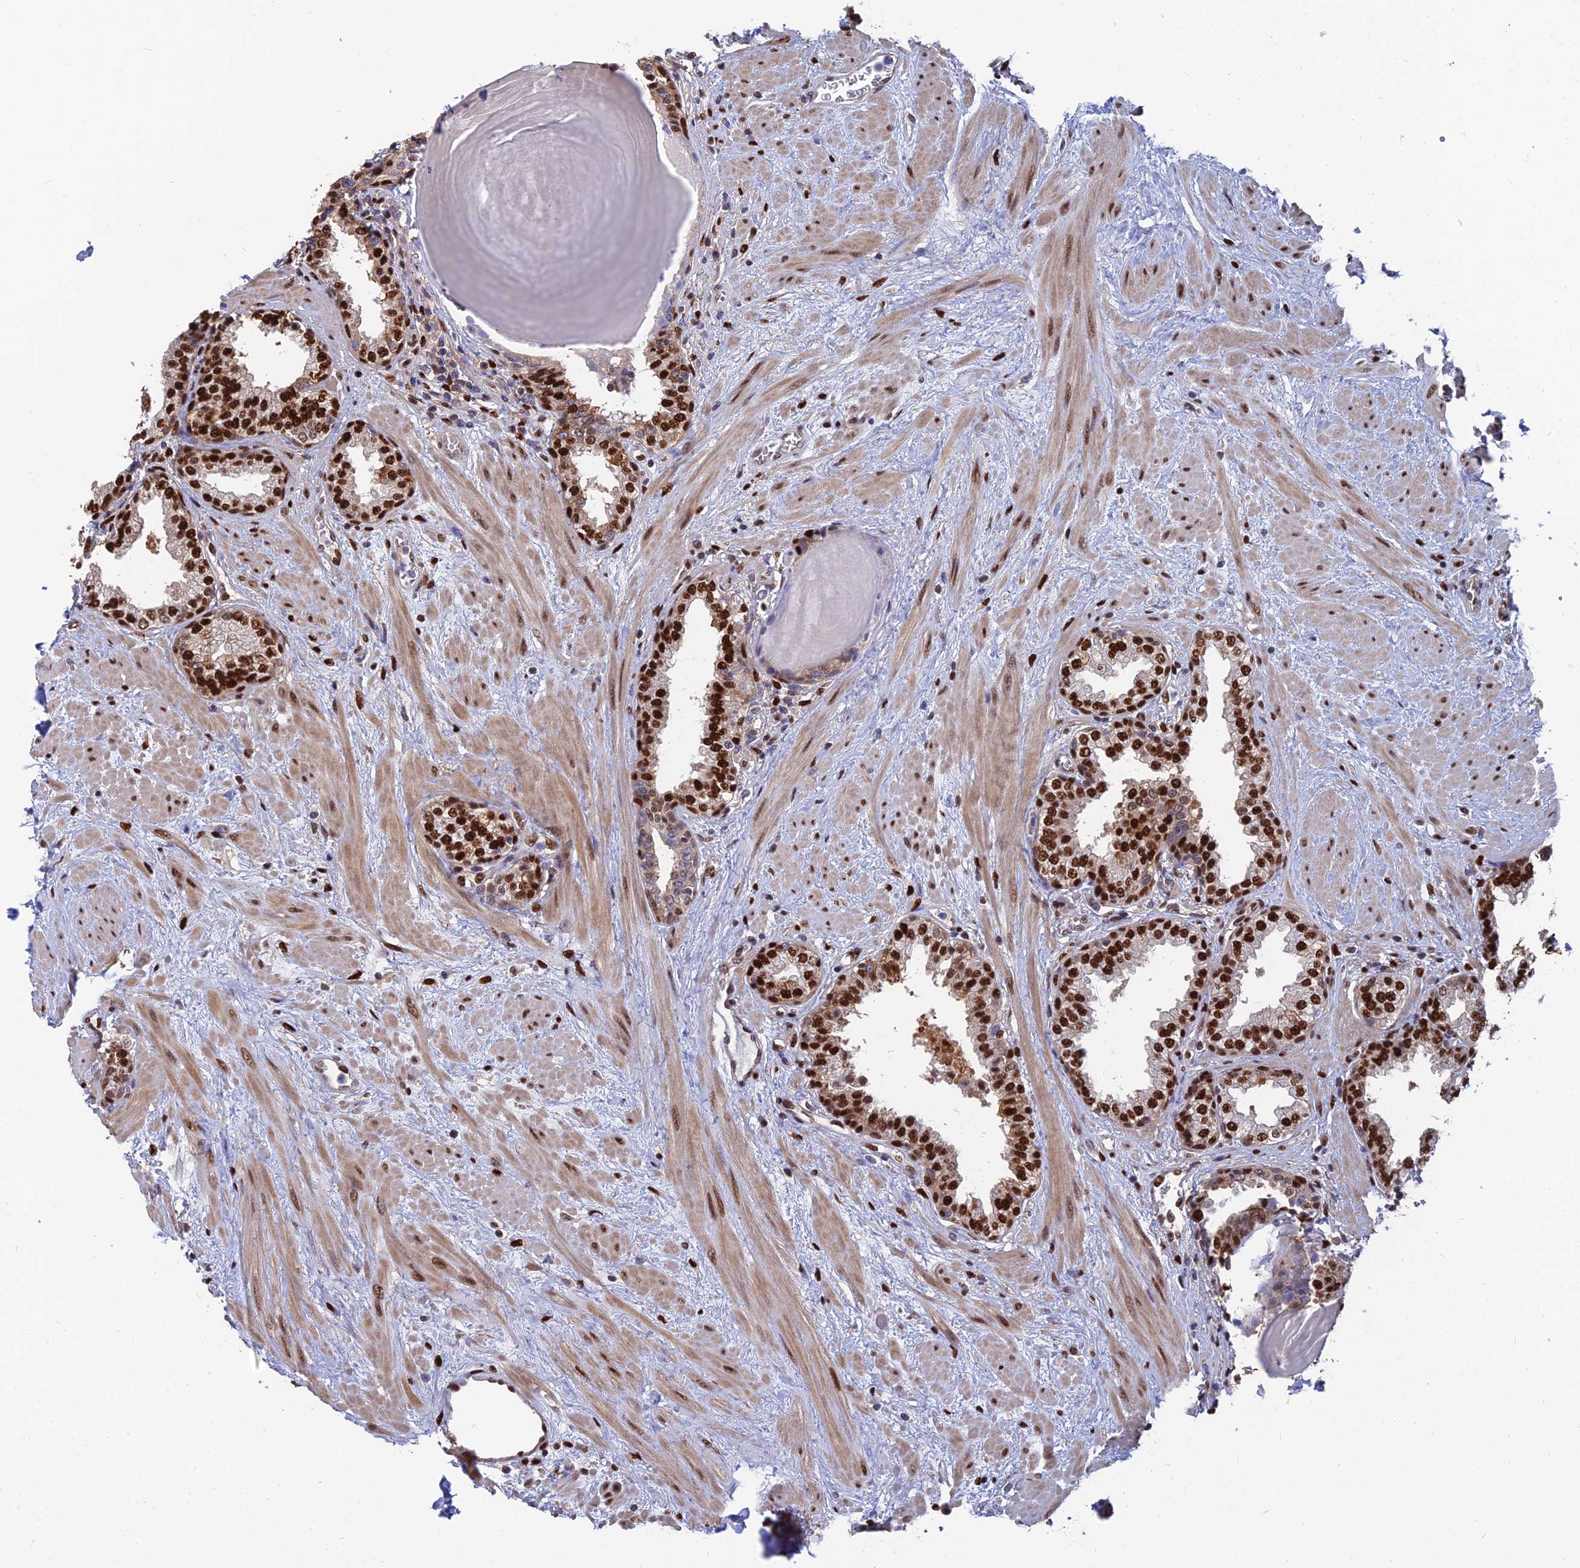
{"staining": {"intensity": "strong", "quantity": ">75%", "location": "nuclear"}, "tissue": "prostate", "cell_type": "Glandular cells", "image_type": "normal", "snomed": [{"axis": "morphology", "description": "Normal tissue, NOS"}, {"axis": "topography", "description": "Prostate"}], "caption": "Unremarkable prostate was stained to show a protein in brown. There is high levels of strong nuclear staining in about >75% of glandular cells. (DAB (3,3'-diaminobenzidine) IHC with brightfield microscopy, high magnification).", "gene": "DNPEP", "patient": {"sex": "male", "age": 51}}